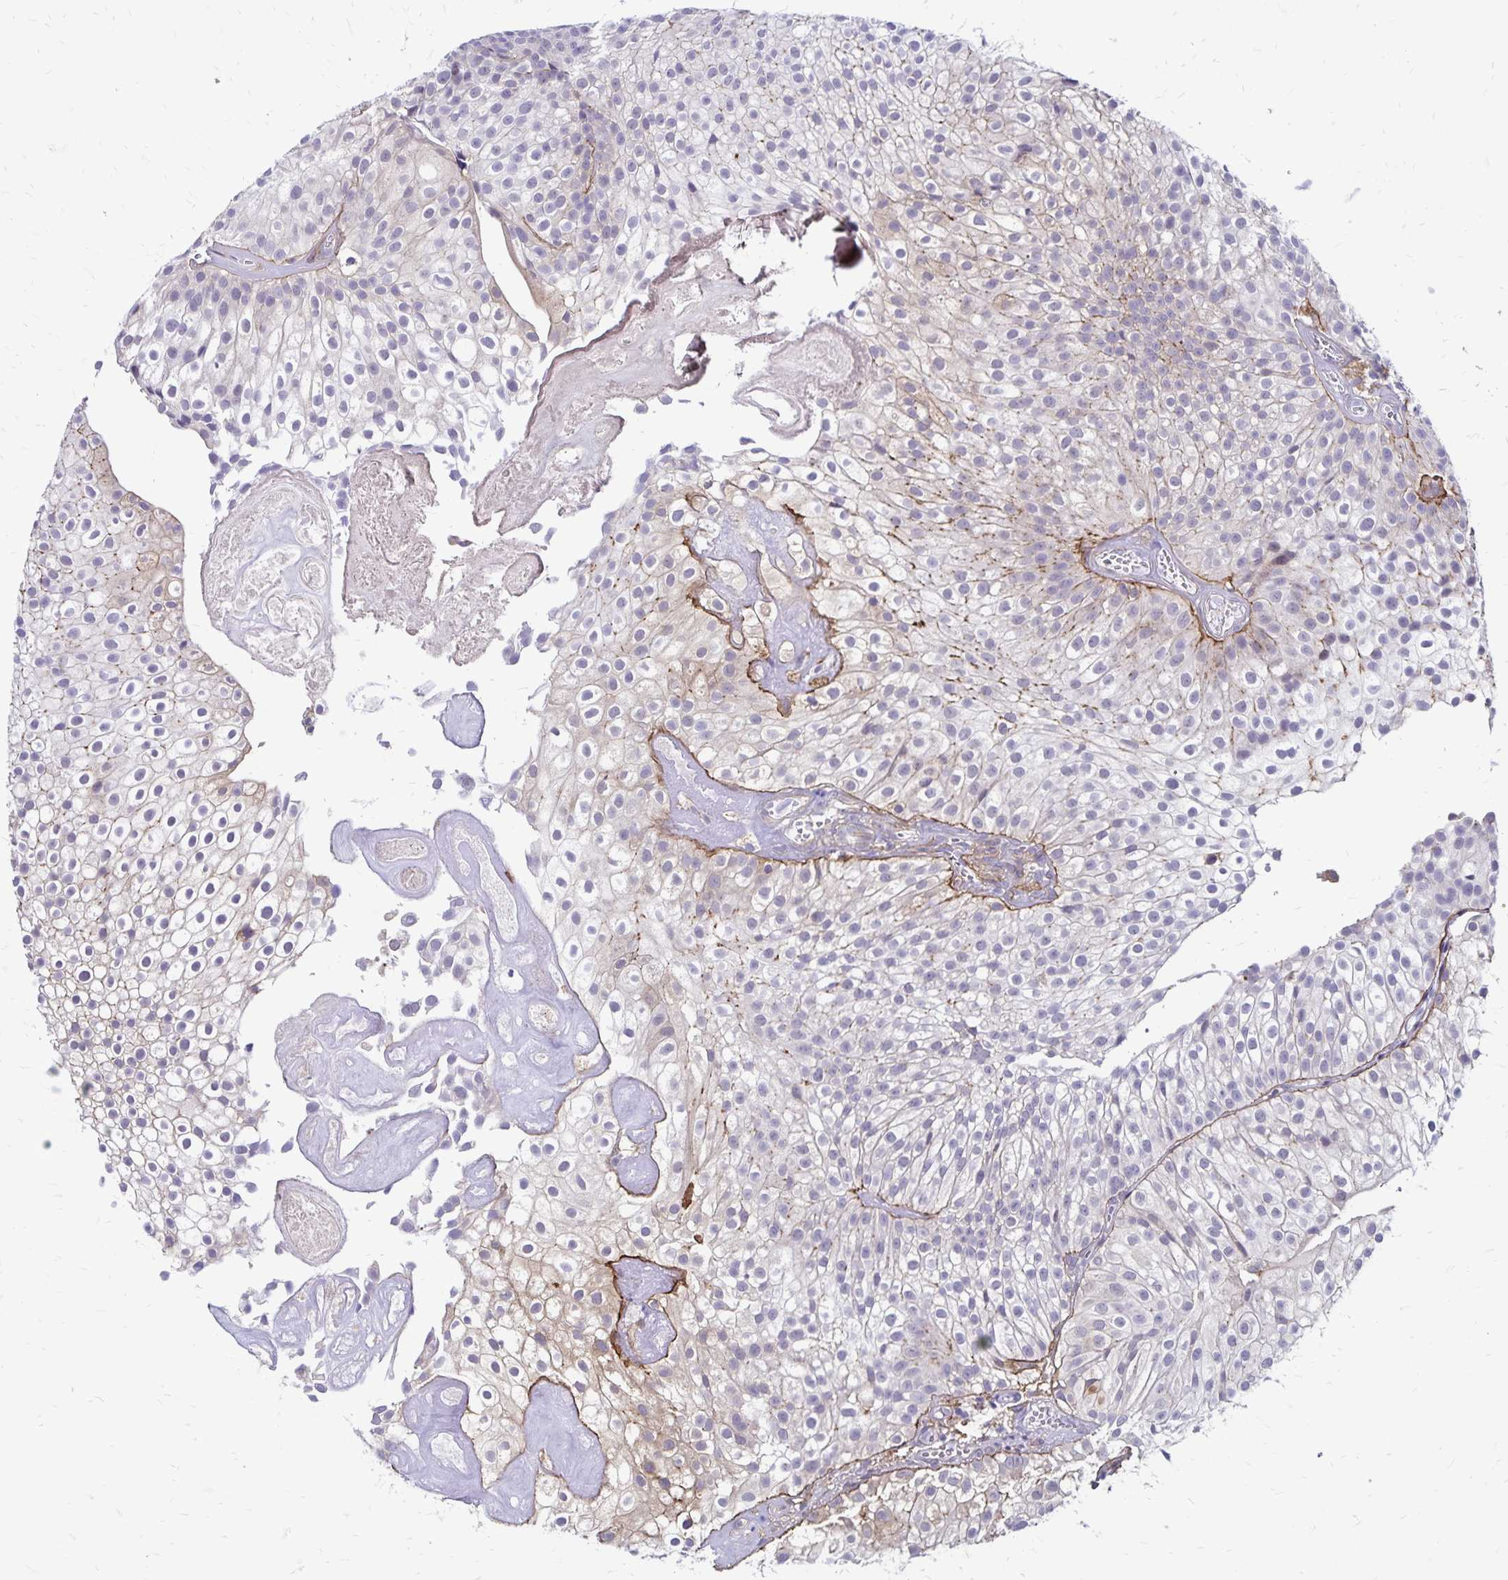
{"staining": {"intensity": "weak", "quantity": "<25%", "location": "cytoplasmic/membranous"}, "tissue": "urothelial cancer", "cell_type": "Tumor cells", "image_type": "cancer", "snomed": [{"axis": "morphology", "description": "Urothelial carcinoma, Low grade"}, {"axis": "topography", "description": "Urinary bladder"}], "caption": "High magnification brightfield microscopy of urothelial cancer stained with DAB (brown) and counterstained with hematoxylin (blue): tumor cells show no significant positivity. Brightfield microscopy of IHC stained with DAB (brown) and hematoxylin (blue), captured at high magnification.", "gene": "TNS3", "patient": {"sex": "male", "age": 70}}